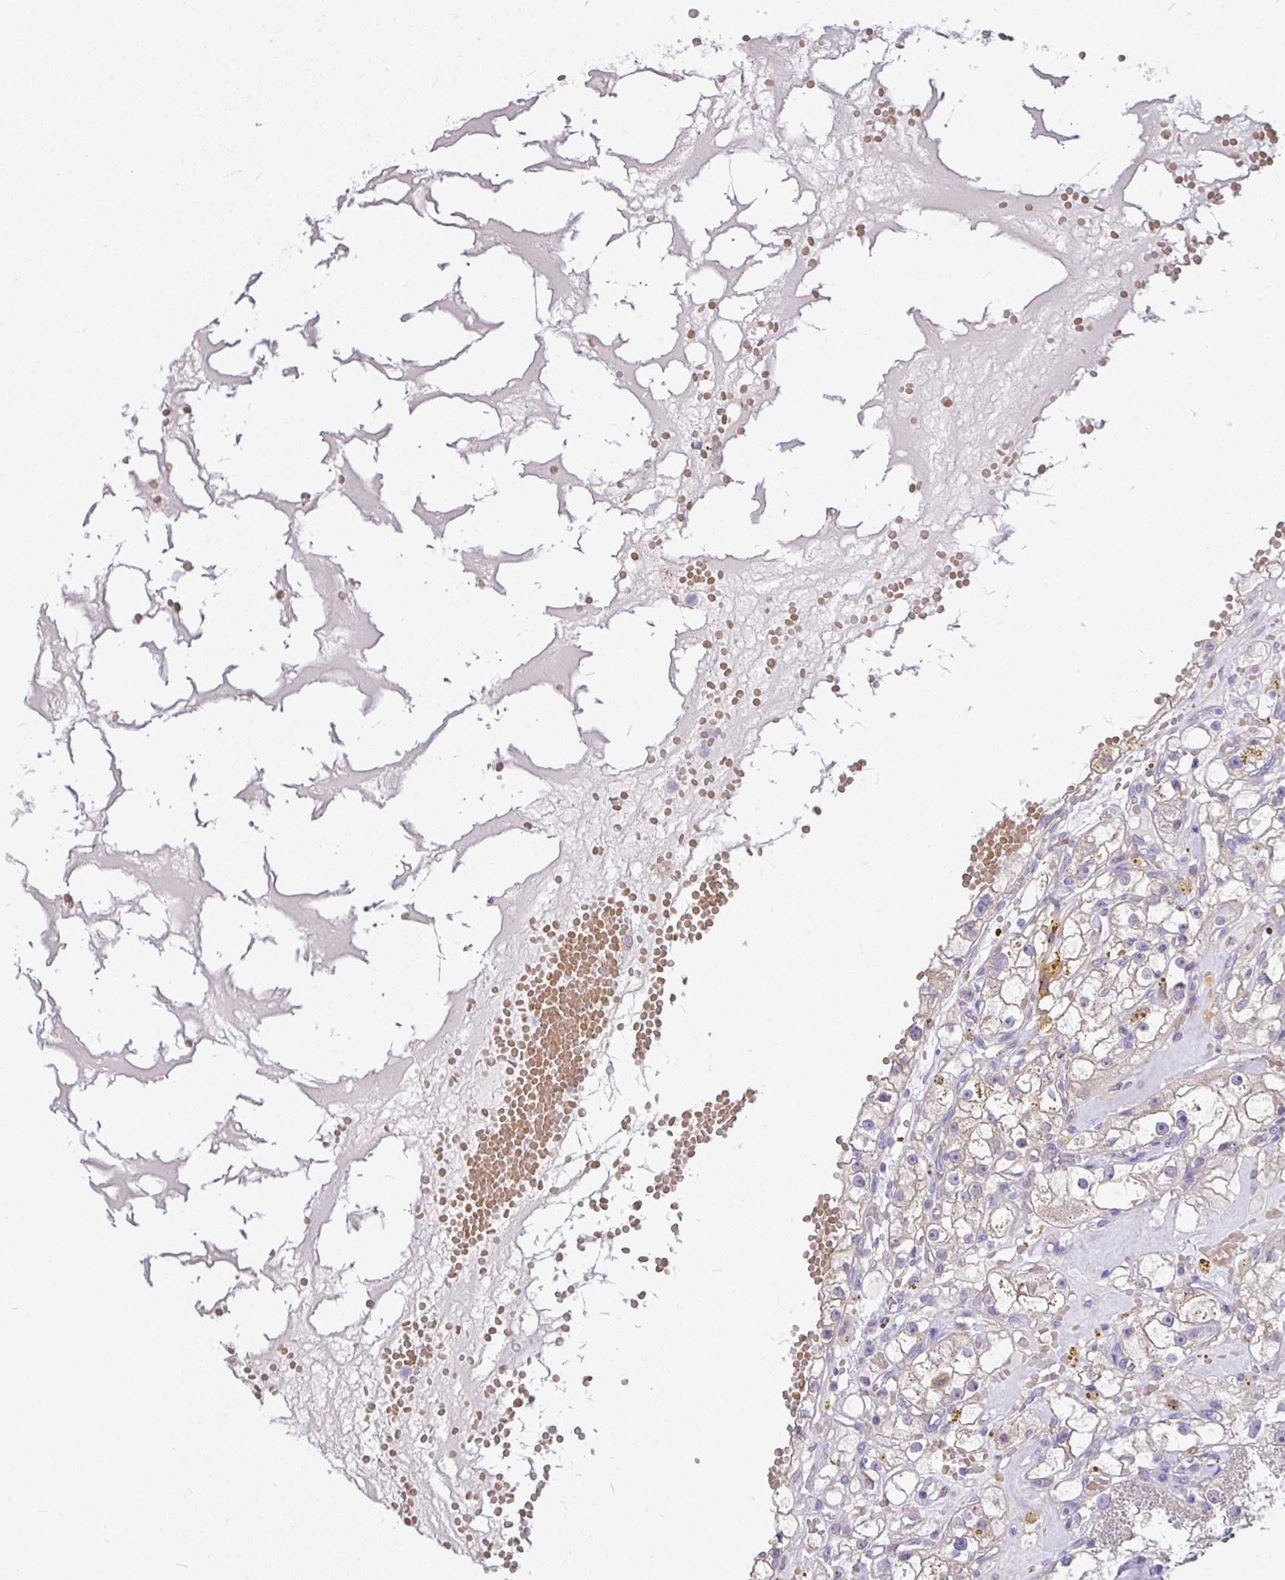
{"staining": {"intensity": "negative", "quantity": "none", "location": "none"}, "tissue": "renal cancer", "cell_type": "Tumor cells", "image_type": "cancer", "snomed": [{"axis": "morphology", "description": "Adenocarcinoma, NOS"}, {"axis": "topography", "description": "Kidney"}], "caption": "A high-resolution histopathology image shows immunohistochemistry staining of renal cancer (adenocarcinoma), which exhibits no significant expression in tumor cells. Nuclei are stained in blue.", "gene": "MOCS1", "patient": {"sex": "male", "age": 56}}